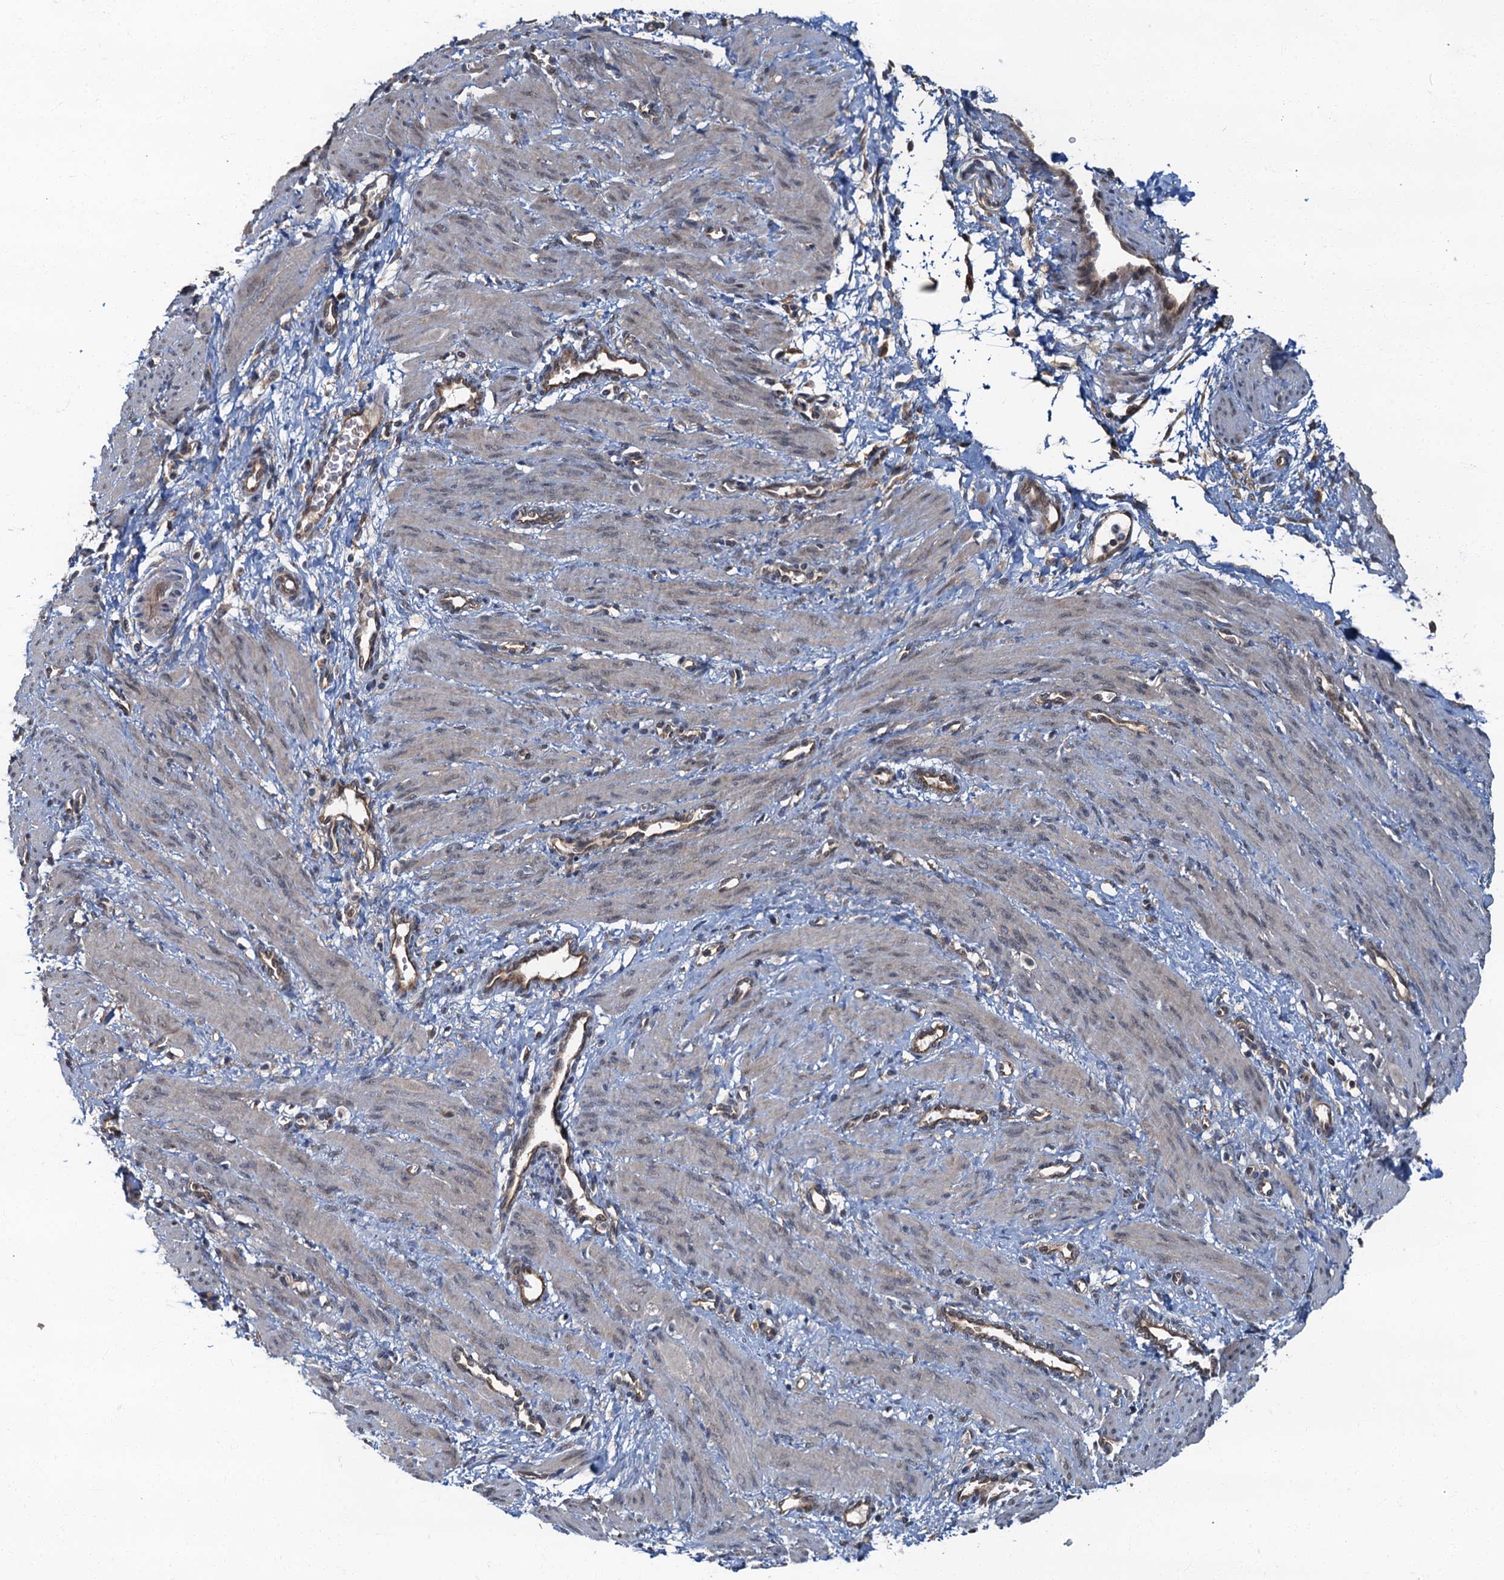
{"staining": {"intensity": "weak", "quantity": "25%-75%", "location": "nuclear"}, "tissue": "smooth muscle", "cell_type": "Smooth muscle cells", "image_type": "normal", "snomed": [{"axis": "morphology", "description": "Normal tissue, NOS"}, {"axis": "topography", "description": "Endometrium"}], "caption": "The photomicrograph shows immunohistochemical staining of unremarkable smooth muscle. There is weak nuclear staining is present in about 25%-75% of smooth muscle cells.", "gene": "TBCK", "patient": {"sex": "female", "age": 33}}